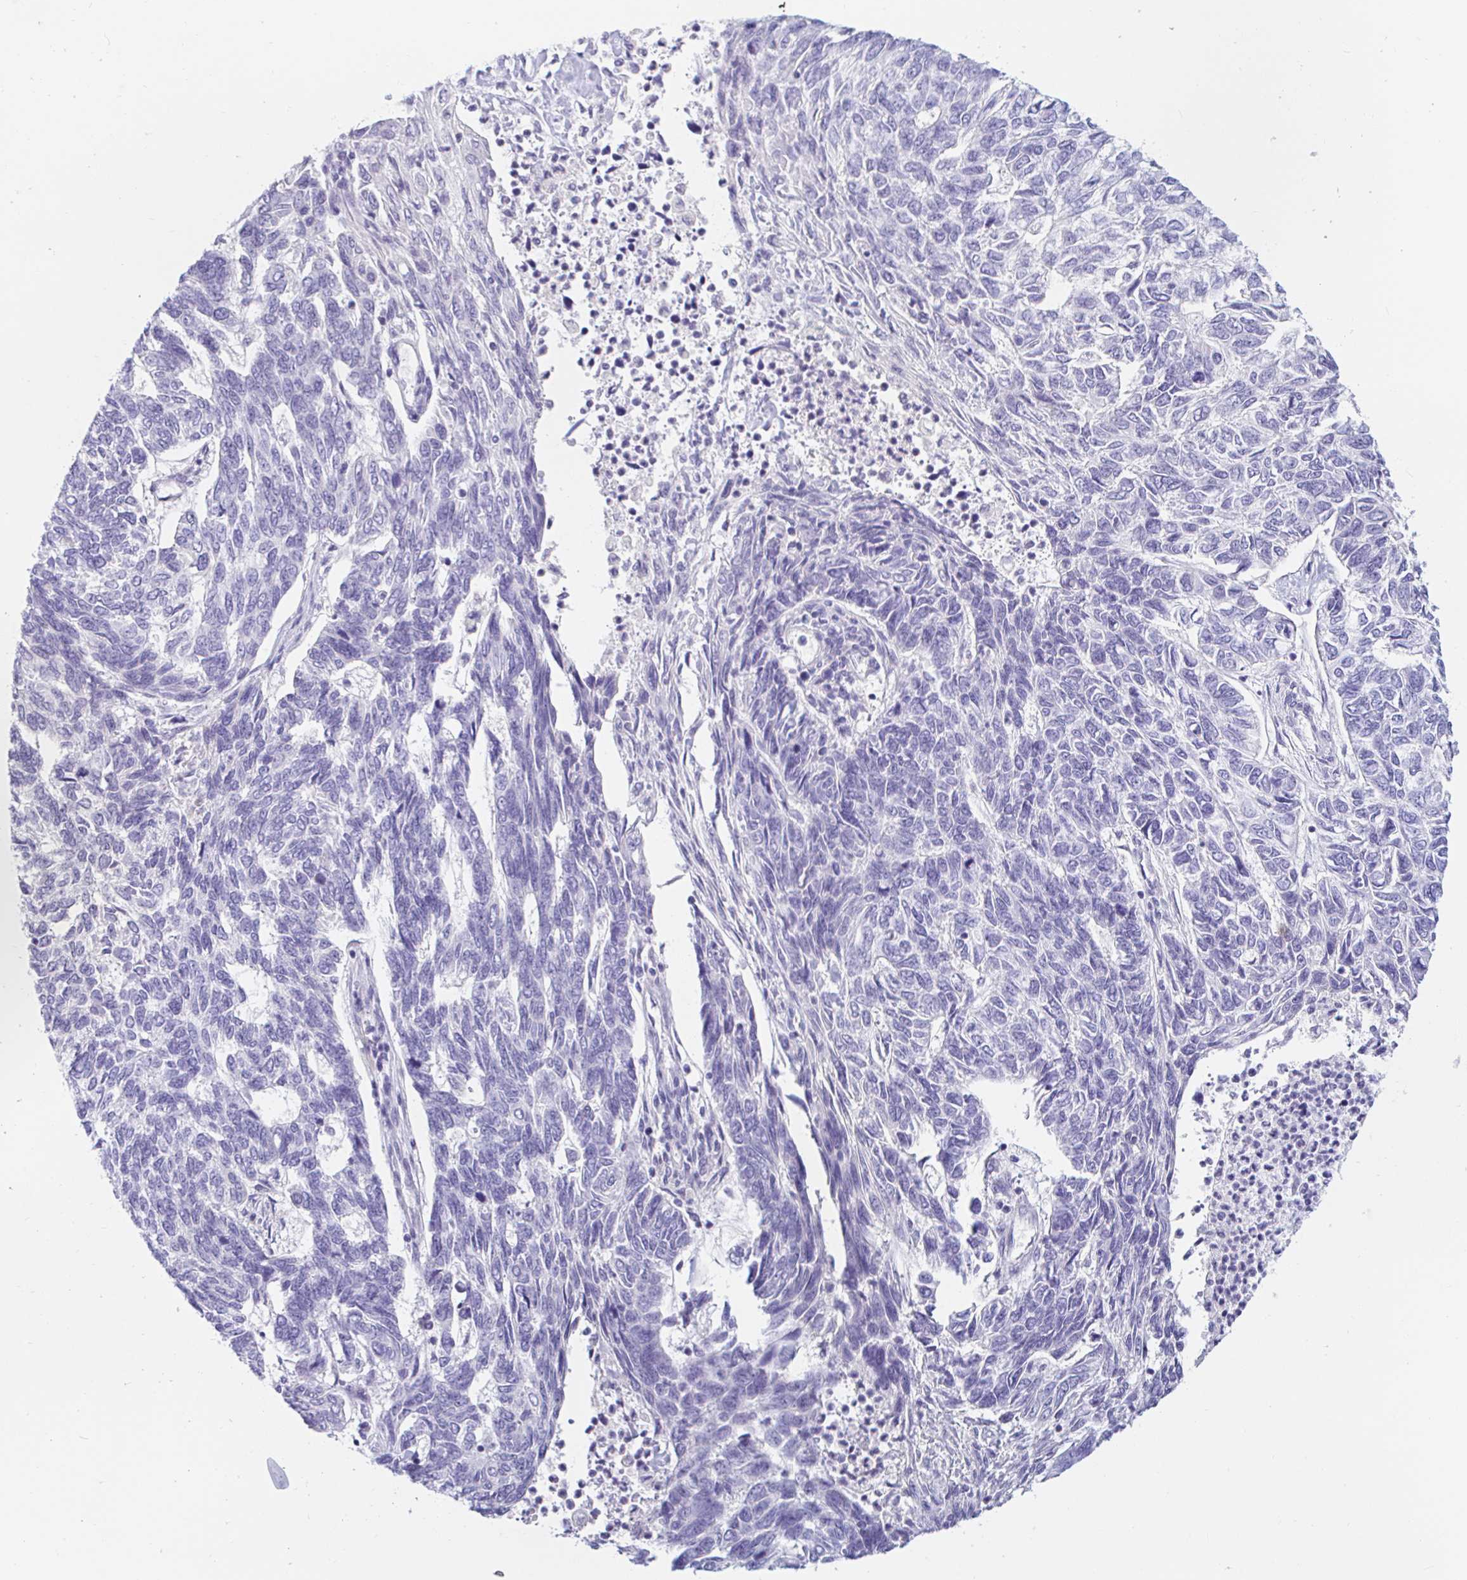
{"staining": {"intensity": "negative", "quantity": "none", "location": "none"}, "tissue": "skin cancer", "cell_type": "Tumor cells", "image_type": "cancer", "snomed": [{"axis": "morphology", "description": "Basal cell carcinoma"}, {"axis": "topography", "description": "Skin"}], "caption": "Tumor cells are negative for brown protein staining in skin basal cell carcinoma.", "gene": "TEX44", "patient": {"sex": "female", "age": 65}}